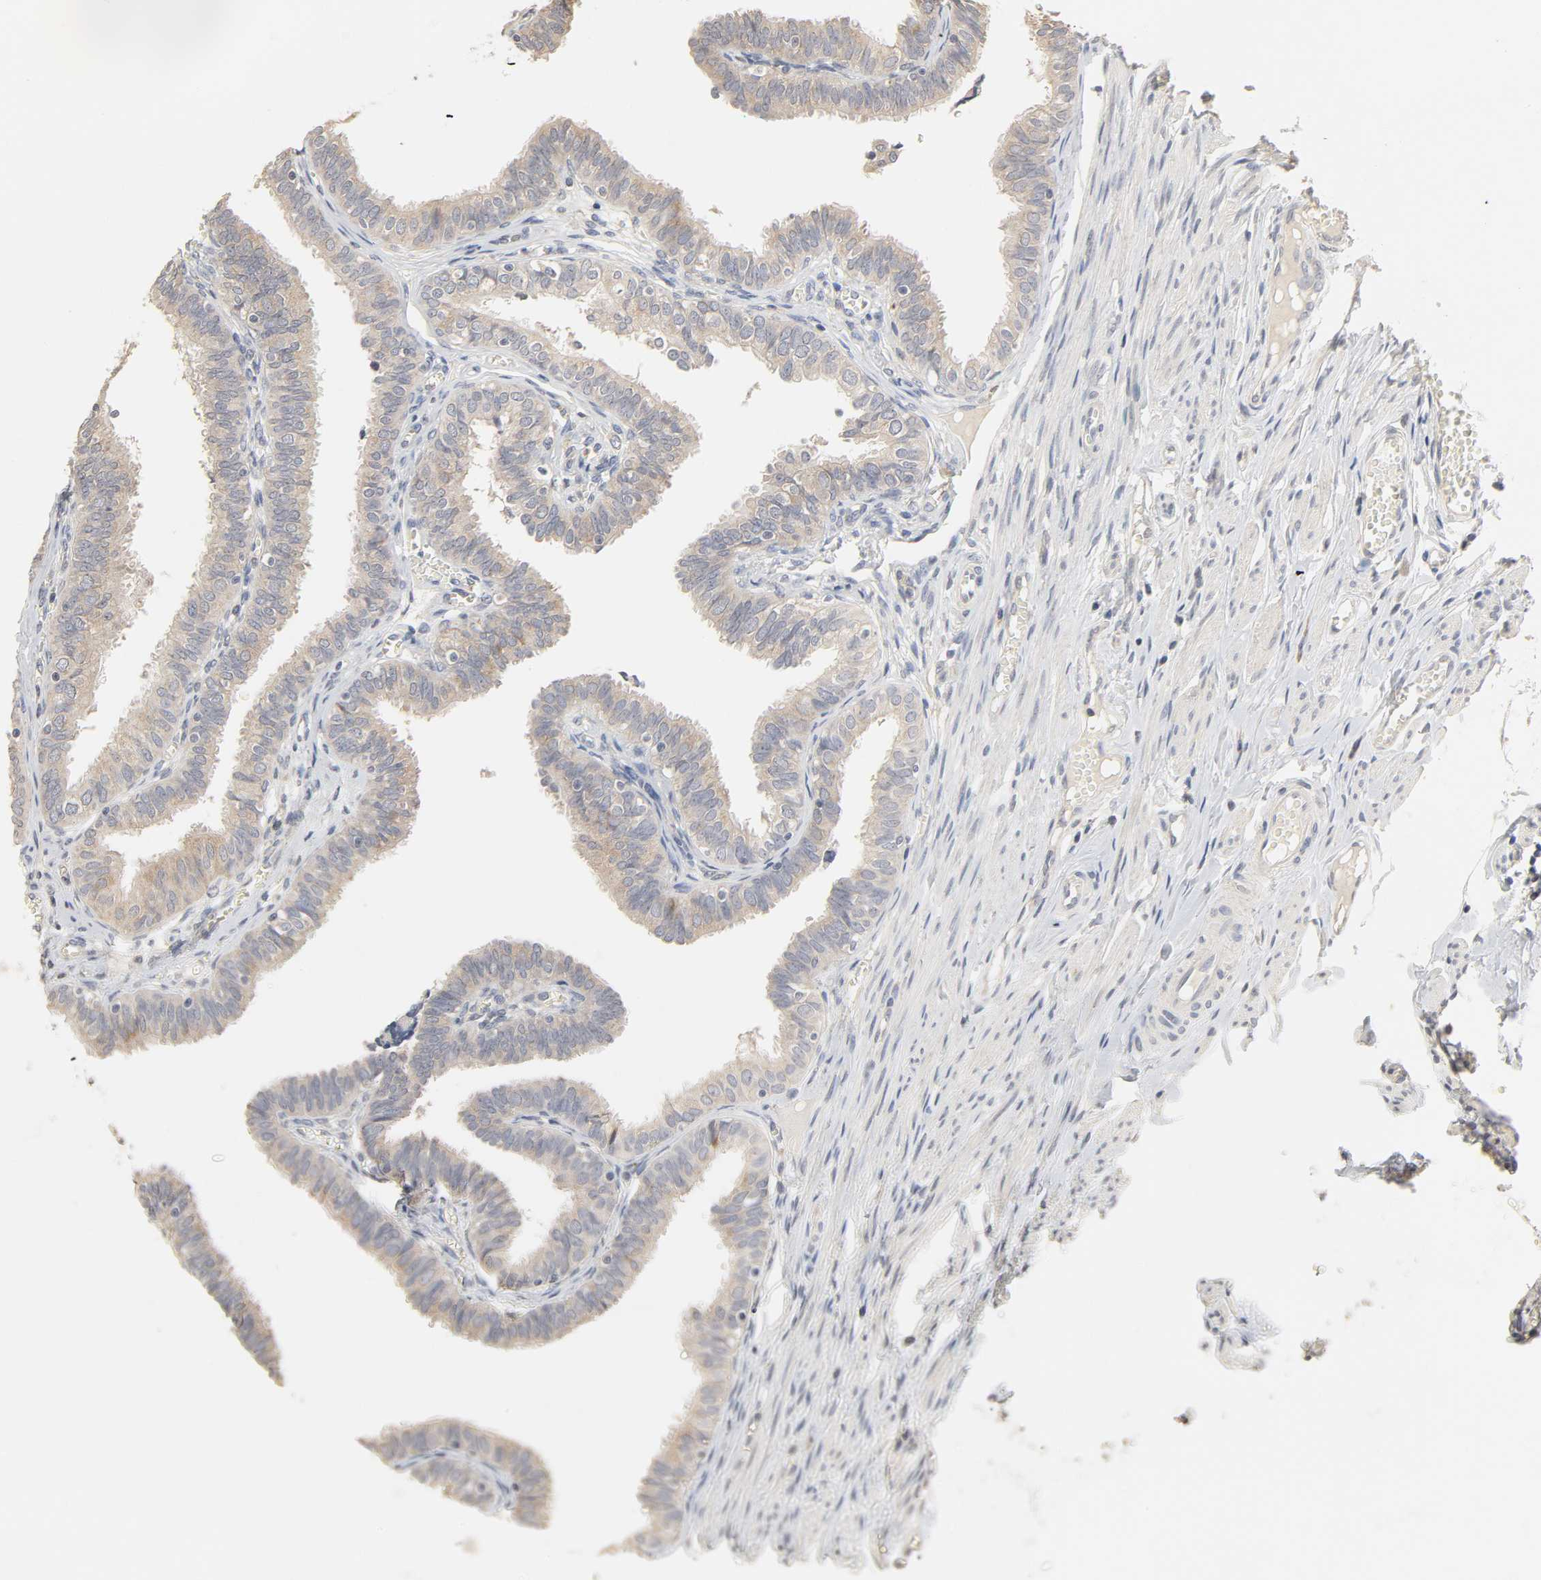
{"staining": {"intensity": "weak", "quantity": ">75%", "location": "cytoplasmic/membranous"}, "tissue": "fallopian tube", "cell_type": "Glandular cells", "image_type": "normal", "snomed": [{"axis": "morphology", "description": "Normal tissue, NOS"}, {"axis": "topography", "description": "Fallopian tube"}], "caption": "This micrograph shows immunohistochemistry (IHC) staining of normal human fallopian tube, with low weak cytoplasmic/membranous expression in approximately >75% of glandular cells.", "gene": "CLEC4E", "patient": {"sex": "female", "age": 46}}